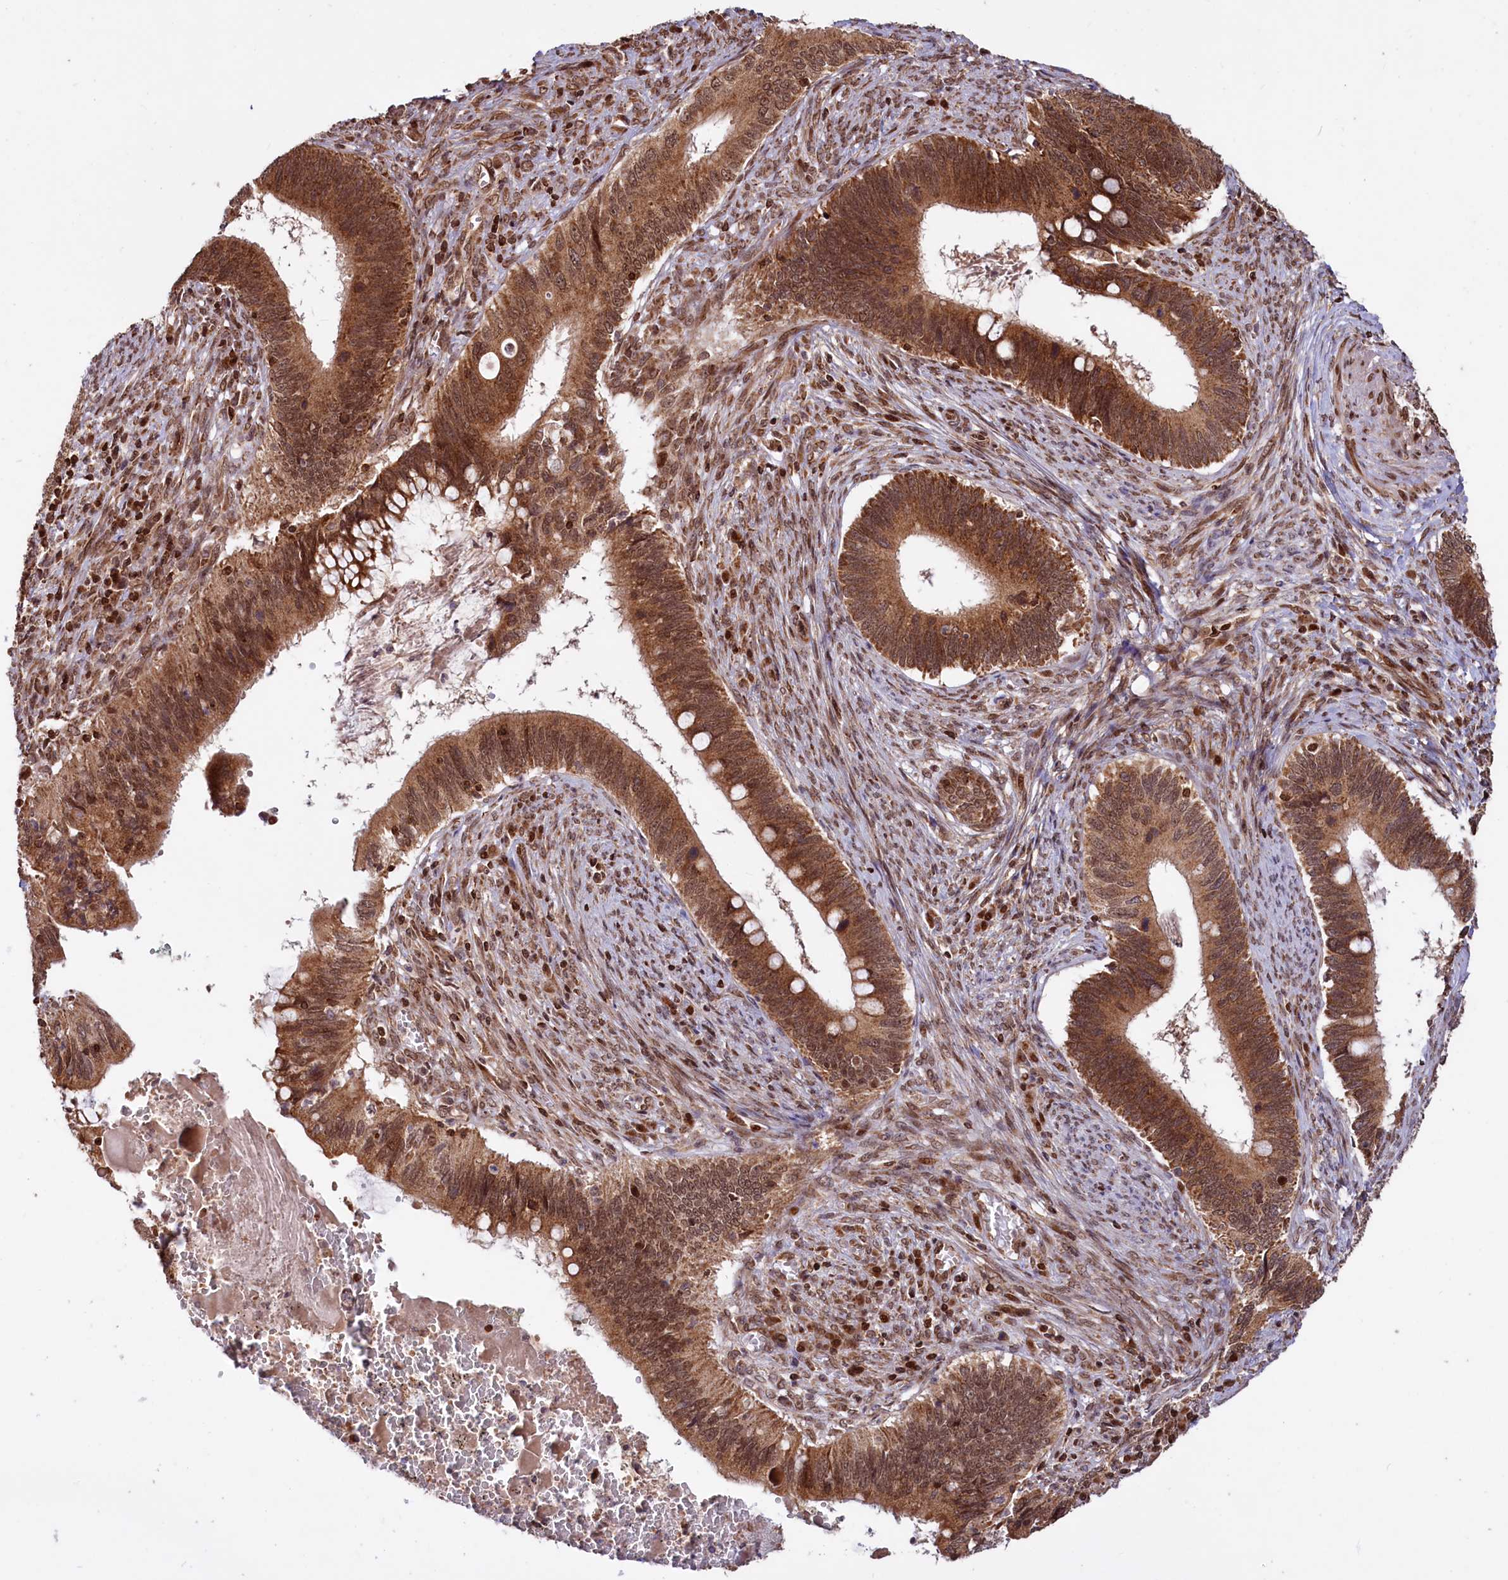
{"staining": {"intensity": "strong", "quantity": ">75%", "location": "cytoplasmic/membranous,nuclear"}, "tissue": "cervical cancer", "cell_type": "Tumor cells", "image_type": "cancer", "snomed": [{"axis": "morphology", "description": "Adenocarcinoma, NOS"}, {"axis": "topography", "description": "Cervix"}], "caption": "Brown immunohistochemical staining in human cervical cancer demonstrates strong cytoplasmic/membranous and nuclear expression in approximately >75% of tumor cells. (brown staining indicates protein expression, while blue staining denotes nuclei).", "gene": "PHC3", "patient": {"sex": "female", "age": 42}}